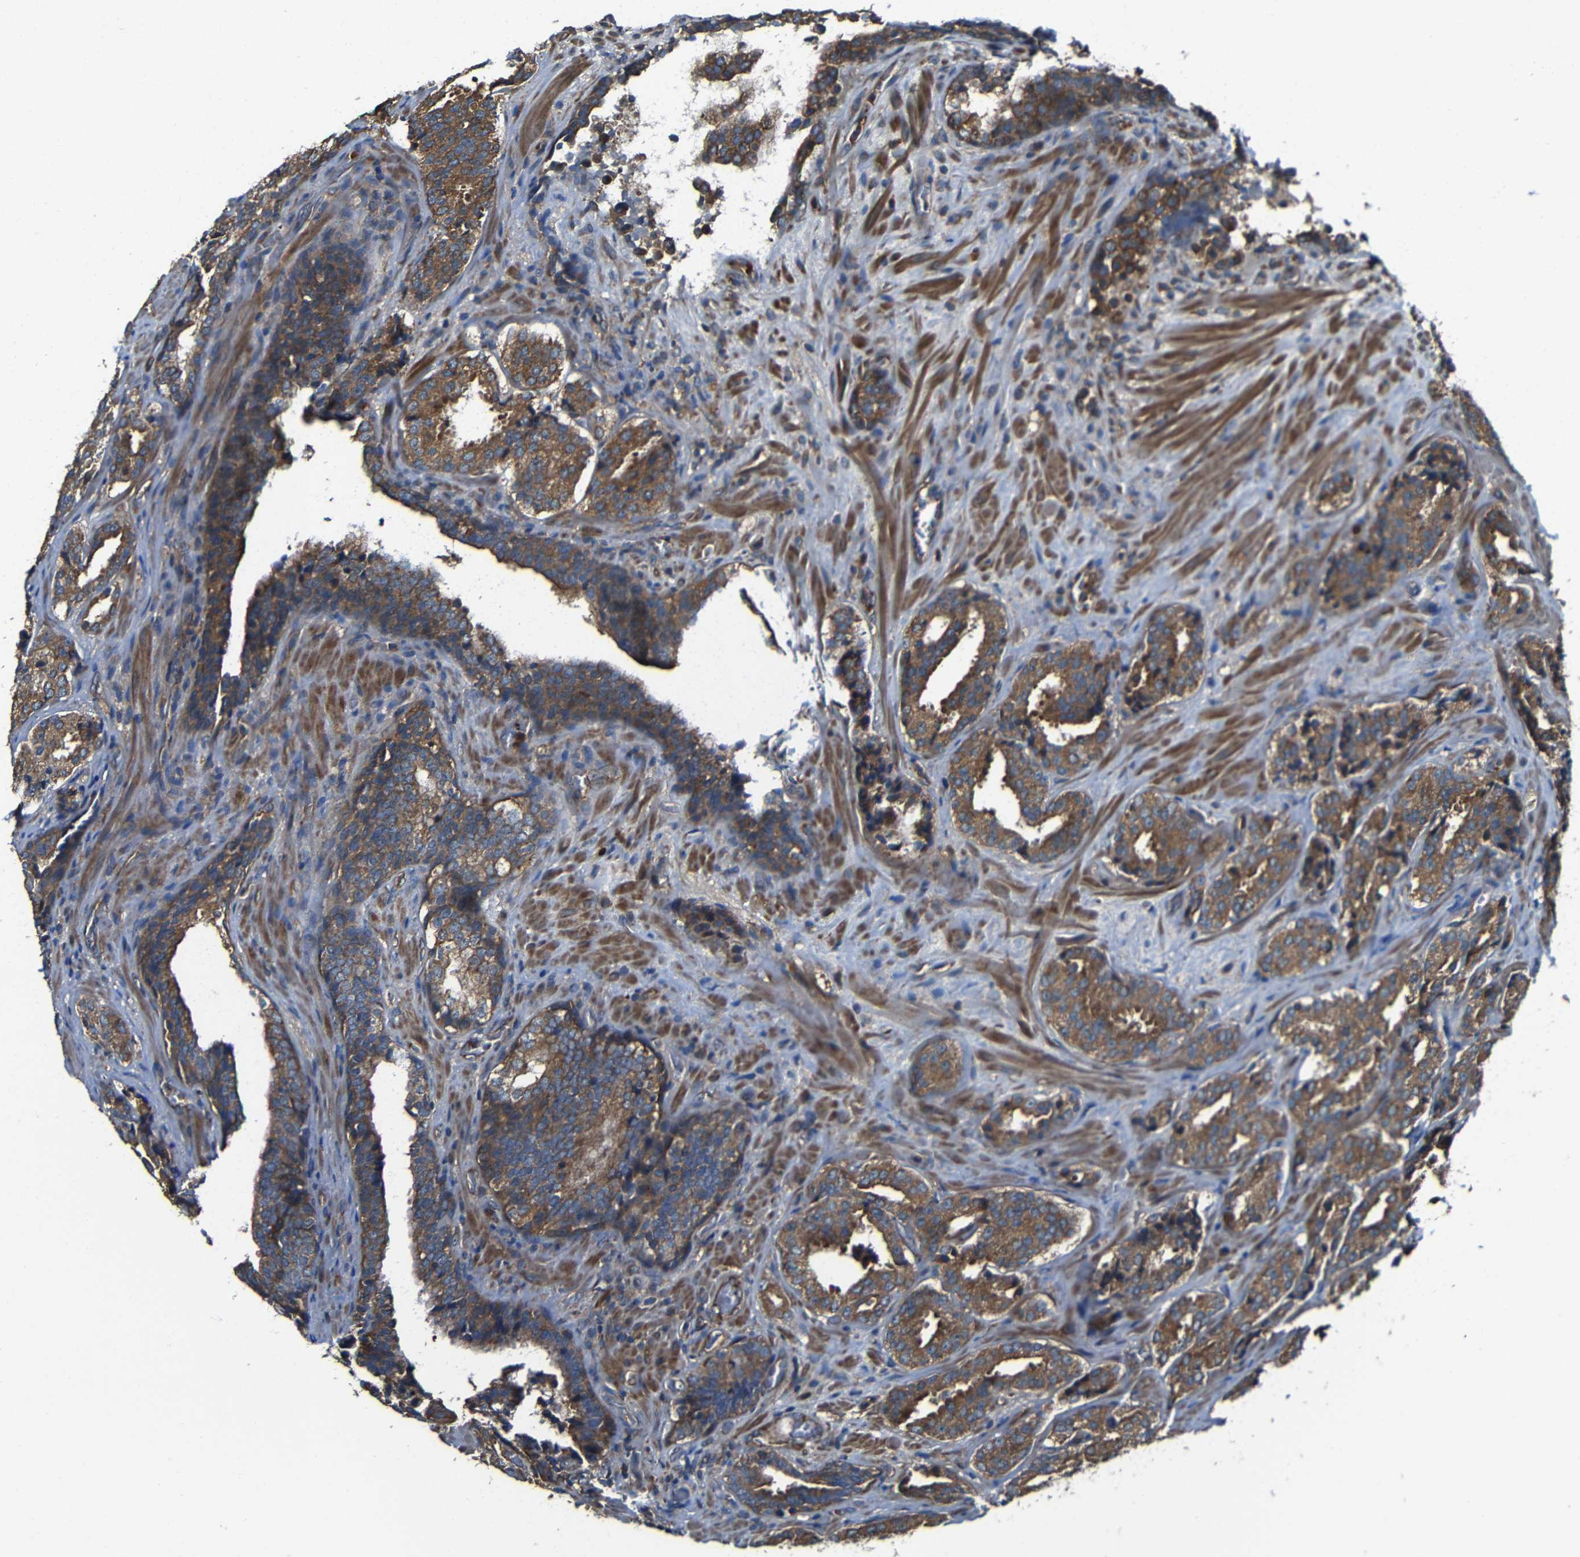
{"staining": {"intensity": "moderate", "quantity": ">75%", "location": "cytoplasmic/membranous"}, "tissue": "prostate cancer", "cell_type": "Tumor cells", "image_type": "cancer", "snomed": [{"axis": "morphology", "description": "Adenocarcinoma, High grade"}, {"axis": "topography", "description": "Prostate"}], "caption": "Immunohistochemical staining of prostate cancer displays moderate cytoplasmic/membranous protein staining in approximately >75% of tumor cells. The staining was performed using DAB (3,3'-diaminobenzidine) to visualize the protein expression in brown, while the nuclei were stained in blue with hematoxylin (Magnification: 20x).", "gene": "PTCH1", "patient": {"sex": "male", "age": 60}}